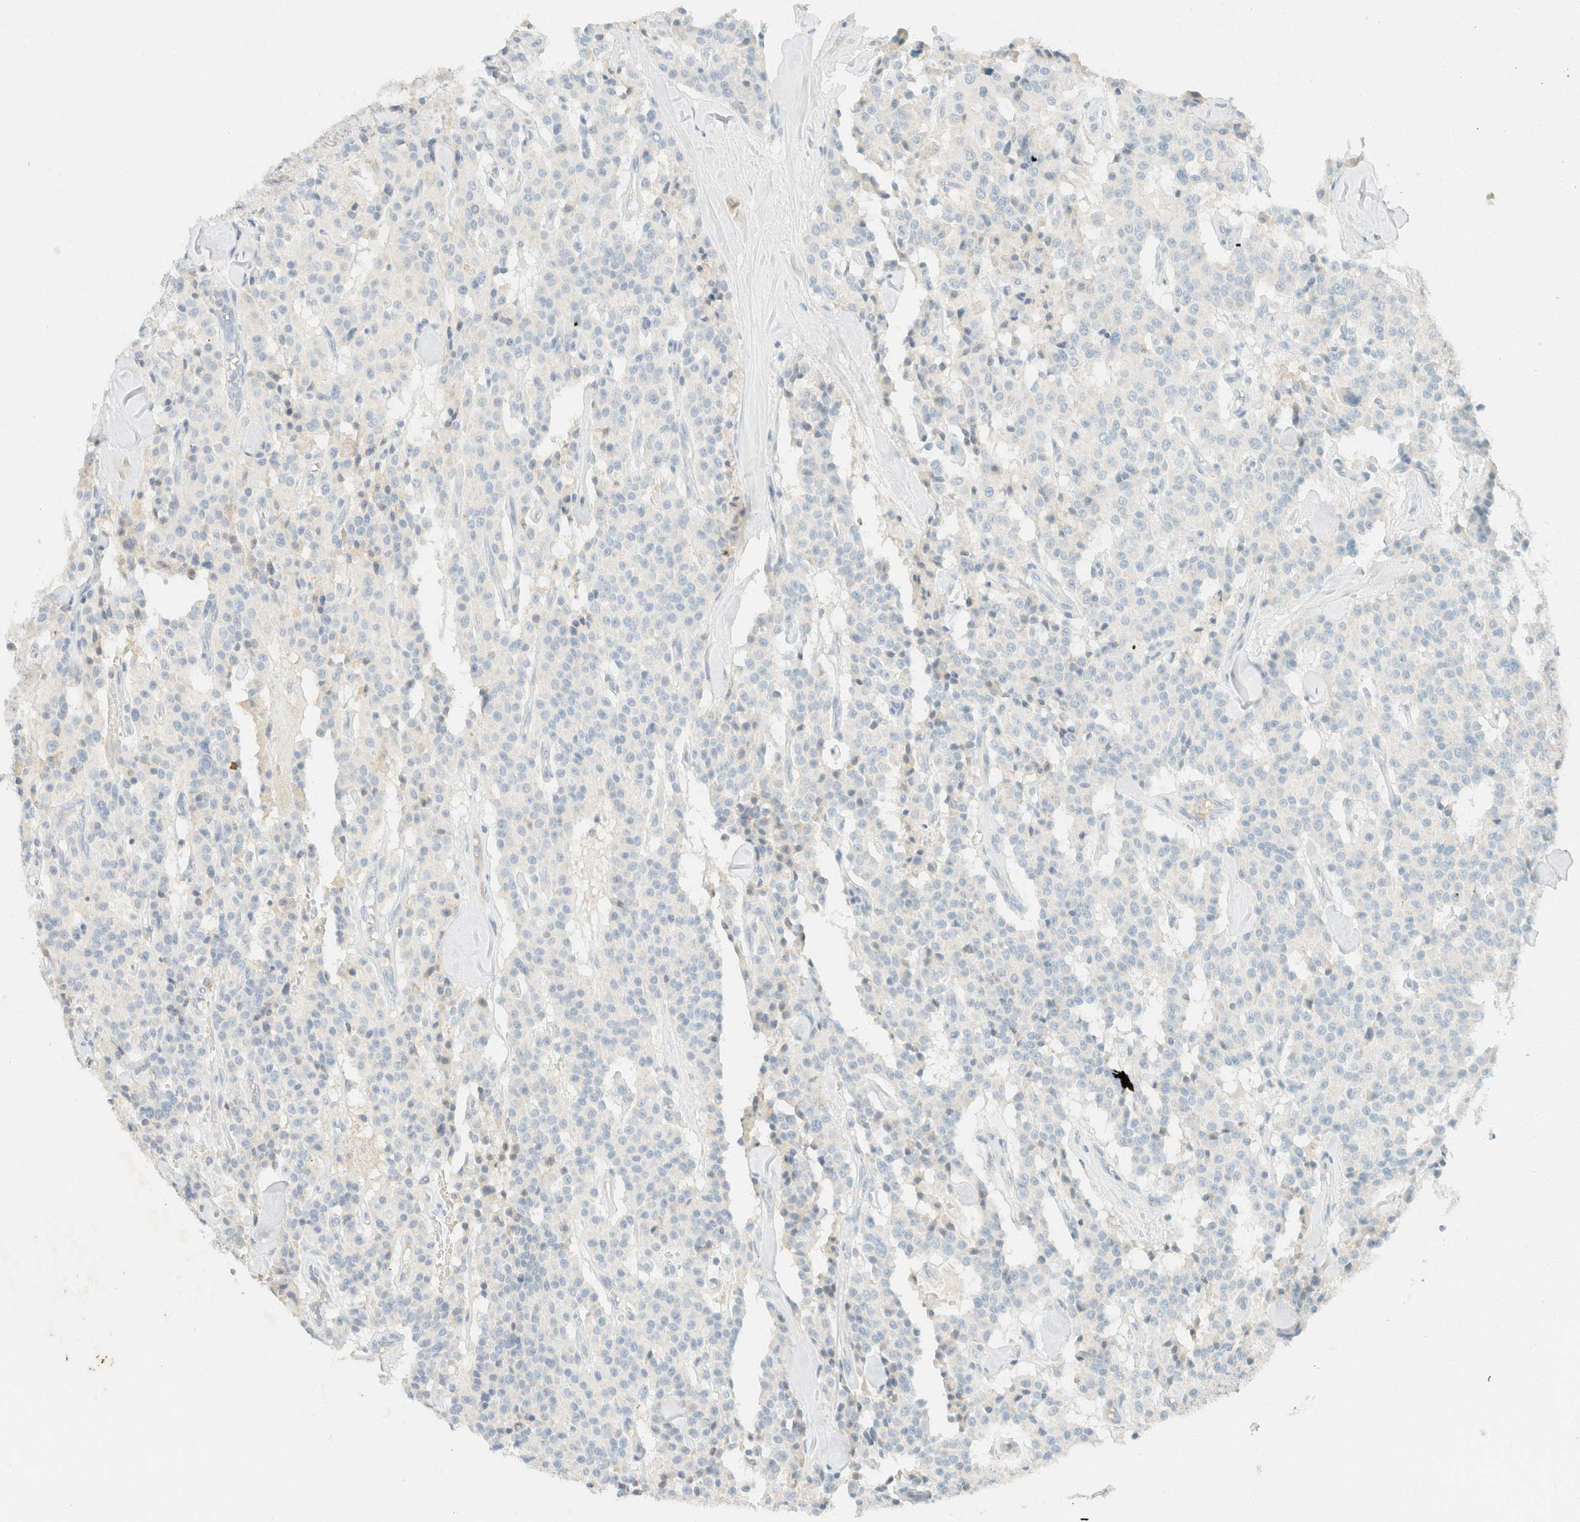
{"staining": {"intensity": "negative", "quantity": "none", "location": "none"}, "tissue": "carcinoid", "cell_type": "Tumor cells", "image_type": "cancer", "snomed": [{"axis": "morphology", "description": "Carcinoid, malignant, NOS"}, {"axis": "topography", "description": "Lung"}], "caption": "This is an immunohistochemistry (IHC) histopathology image of carcinoid. There is no expression in tumor cells.", "gene": "GPA33", "patient": {"sex": "male", "age": 30}}